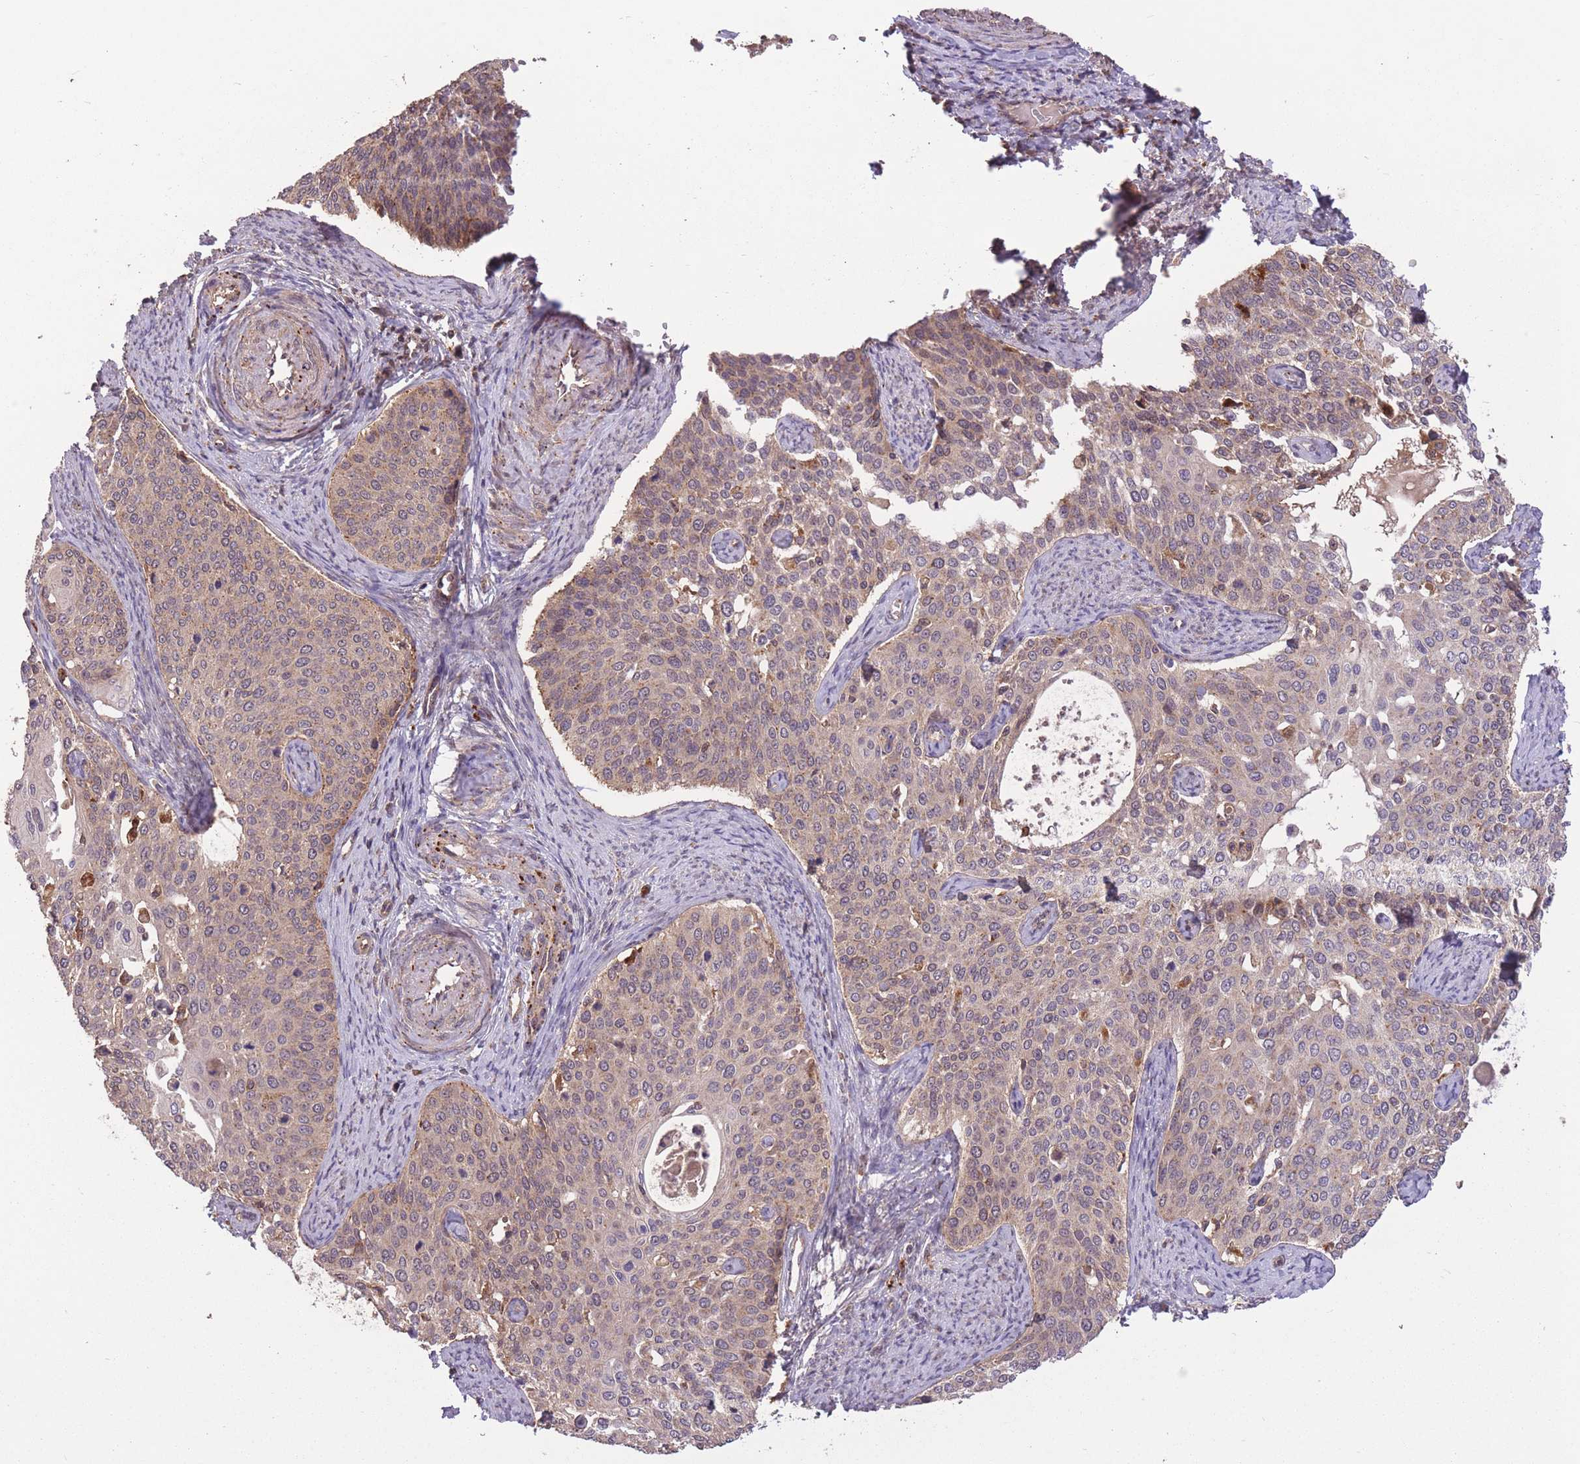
{"staining": {"intensity": "weak", "quantity": "25%-75%", "location": "cytoplasmic/membranous"}, "tissue": "cervical cancer", "cell_type": "Tumor cells", "image_type": "cancer", "snomed": [{"axis": "morphology", "description": "Squamous cell carcinoma, NOS"}, {"axis": "topography", "description": "Cervix"}], "caption": "Cervical squamous cell carcinoma stained for a protein (brown) shows weak cytoplasmic/membranous positive expression in about 25%-75% of tumor cells.", "gene": "POLR3F", "patient": {"sex": "female", "age": 44}}